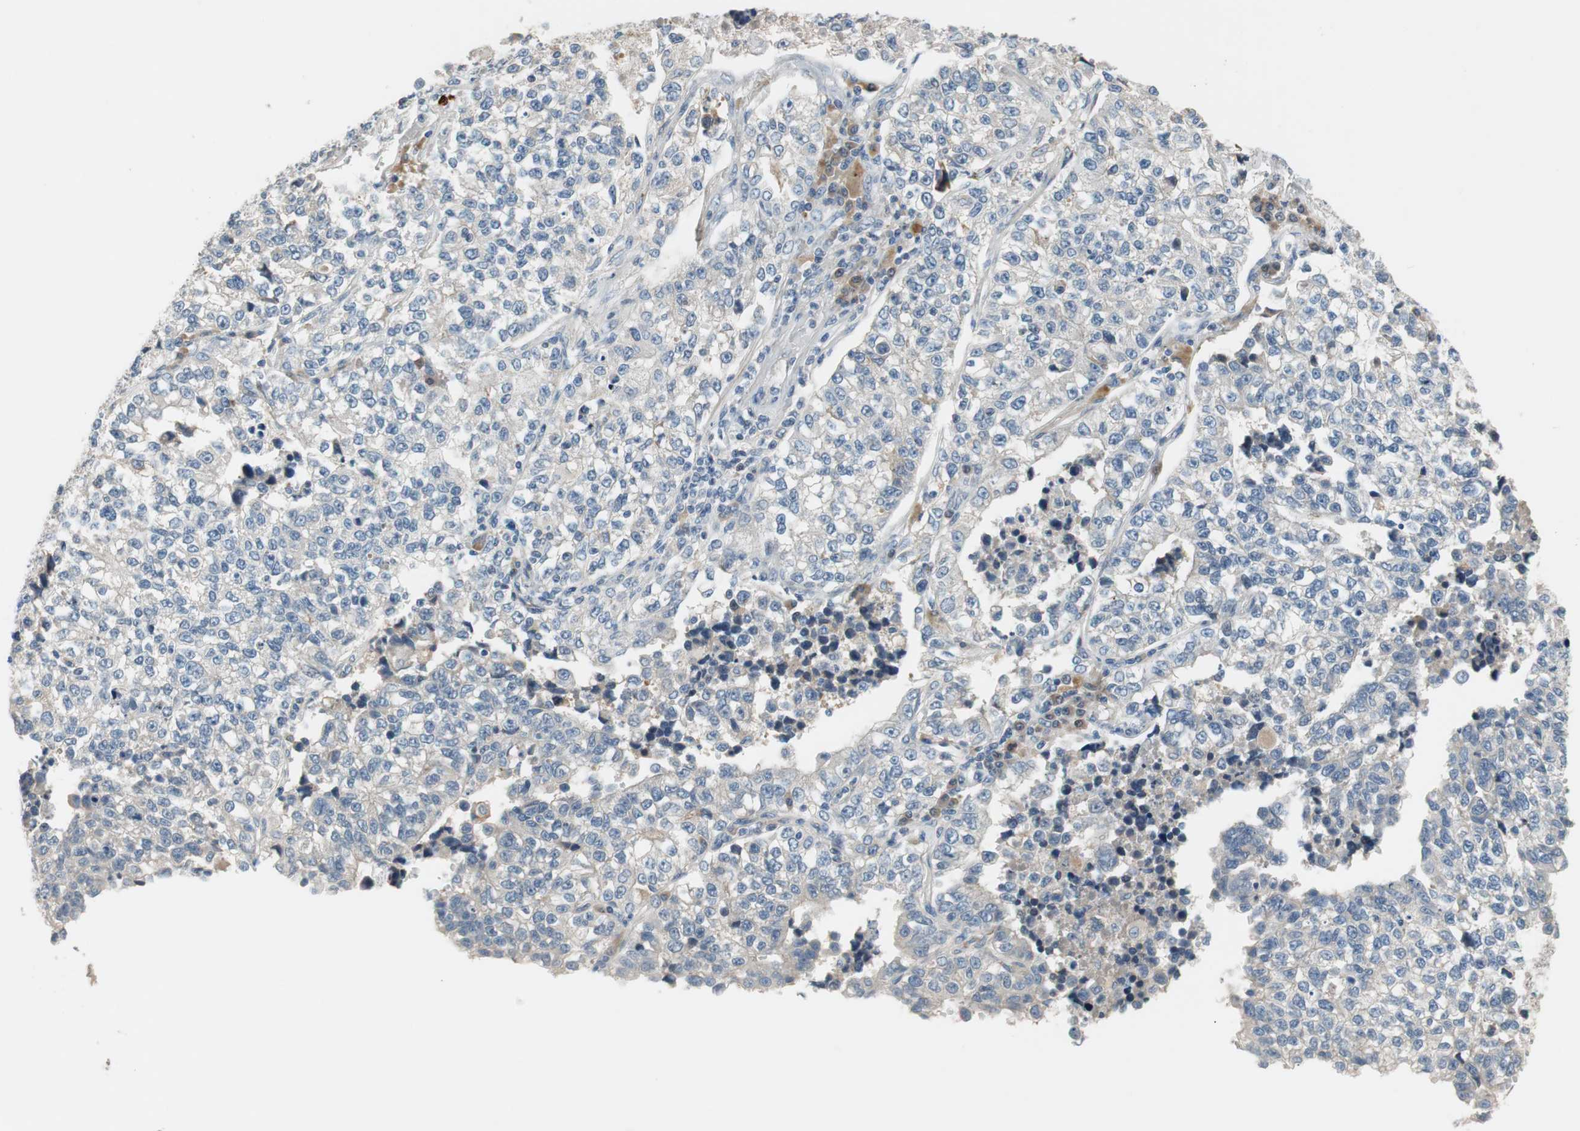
{"staining": {"intensity": "negative", "quantity": "none", "location": "none"}, "tissue": "lung cancer", "cell_type": "Tumor cells", "image_type": "cancer", "snomed": [{"axis": "morphology", "description": "Adenocarcinoma, NOS"}, {"axis": "topography", "description": "Lung"}], "caption": "This is an immunohistochemistry (IHC) histopathology image of human lung cancer (adenocarcinoma). There is no expression in tumor cells.", "gene": "COL12A1", "patient": {"sex": "male", "age": 49}}